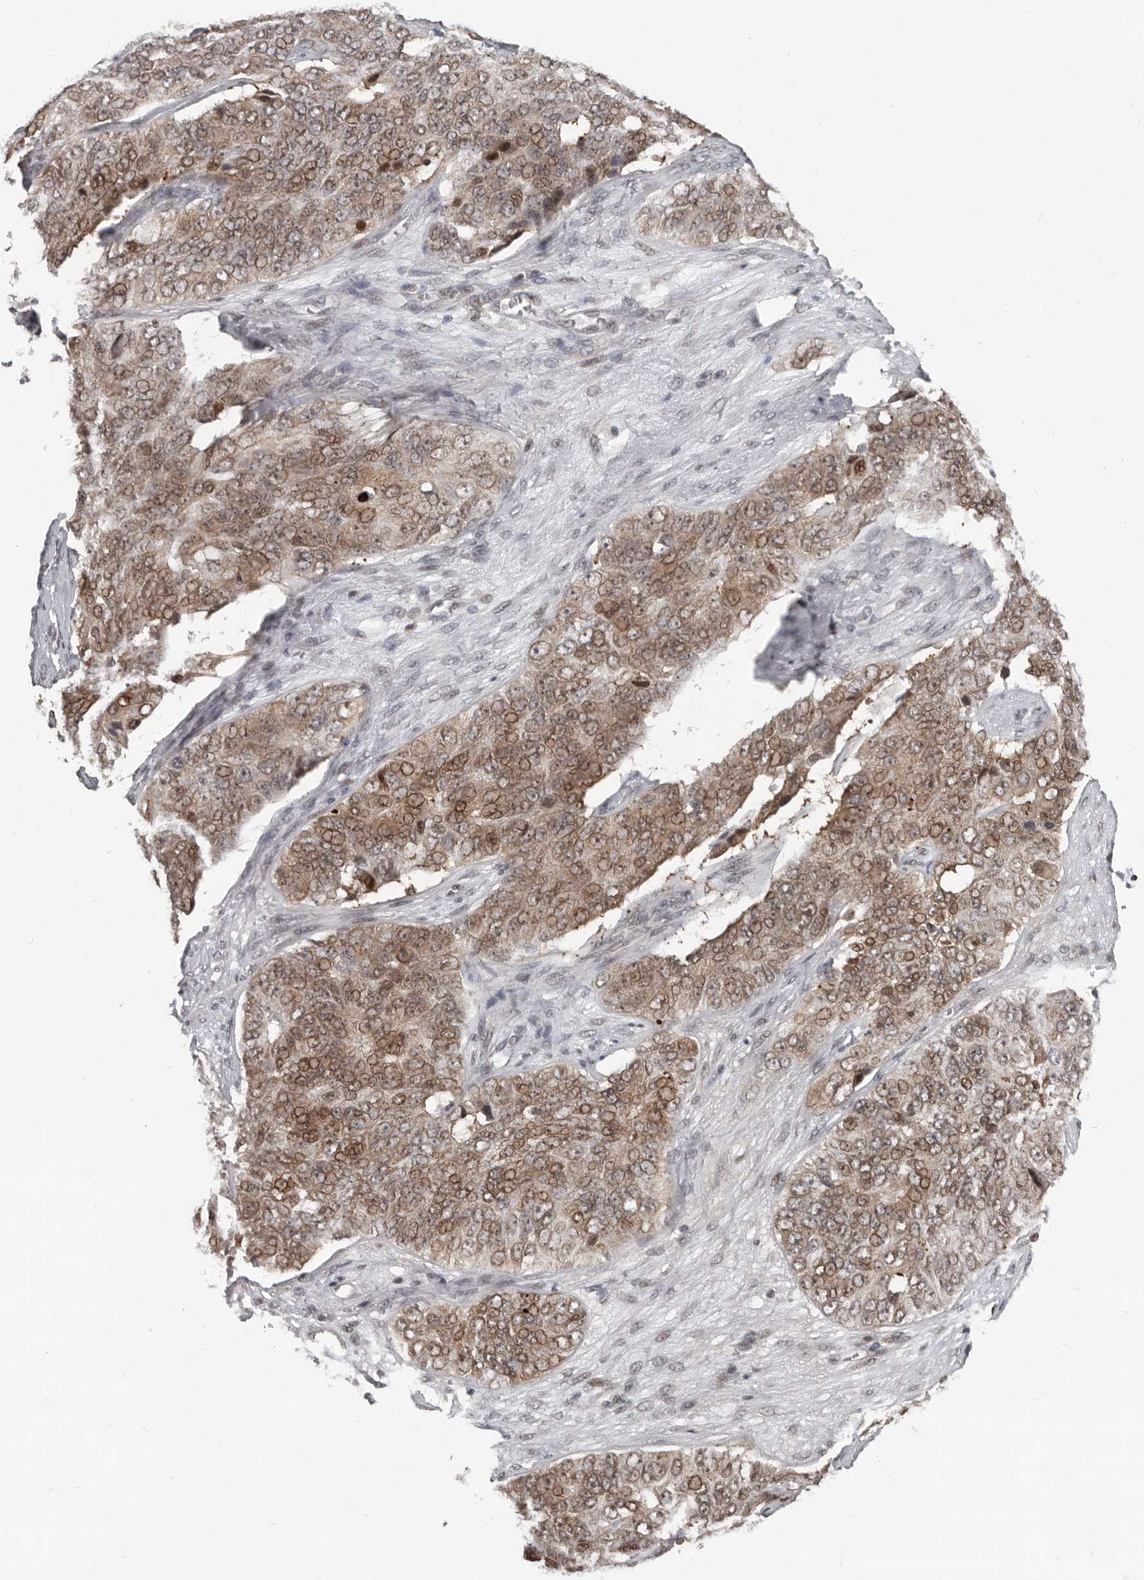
{"staining": {"intensity": "moderate", "quantity": ">75%", "location": "cytoplasmic/membranous,nuclear"}, "tissue": "ovarian cancer", "cell_type": "Tumor cells", "image_type": "cancer", "snomed": [{"axis": "morphology", "description": "Carcinoma, endometroid"}, {"axis": "topography", "description": "Ovary"}], "caption": "Immunohistochemistry micrograph of ovarian cancer stained for a protein (brown), which shows medium levels of moderate cytoplasmic/membranous and nuclear staining in about >75% of tumor cells.", "gene": "APOL6", "patient": {"sex": "female", "age": 51}}